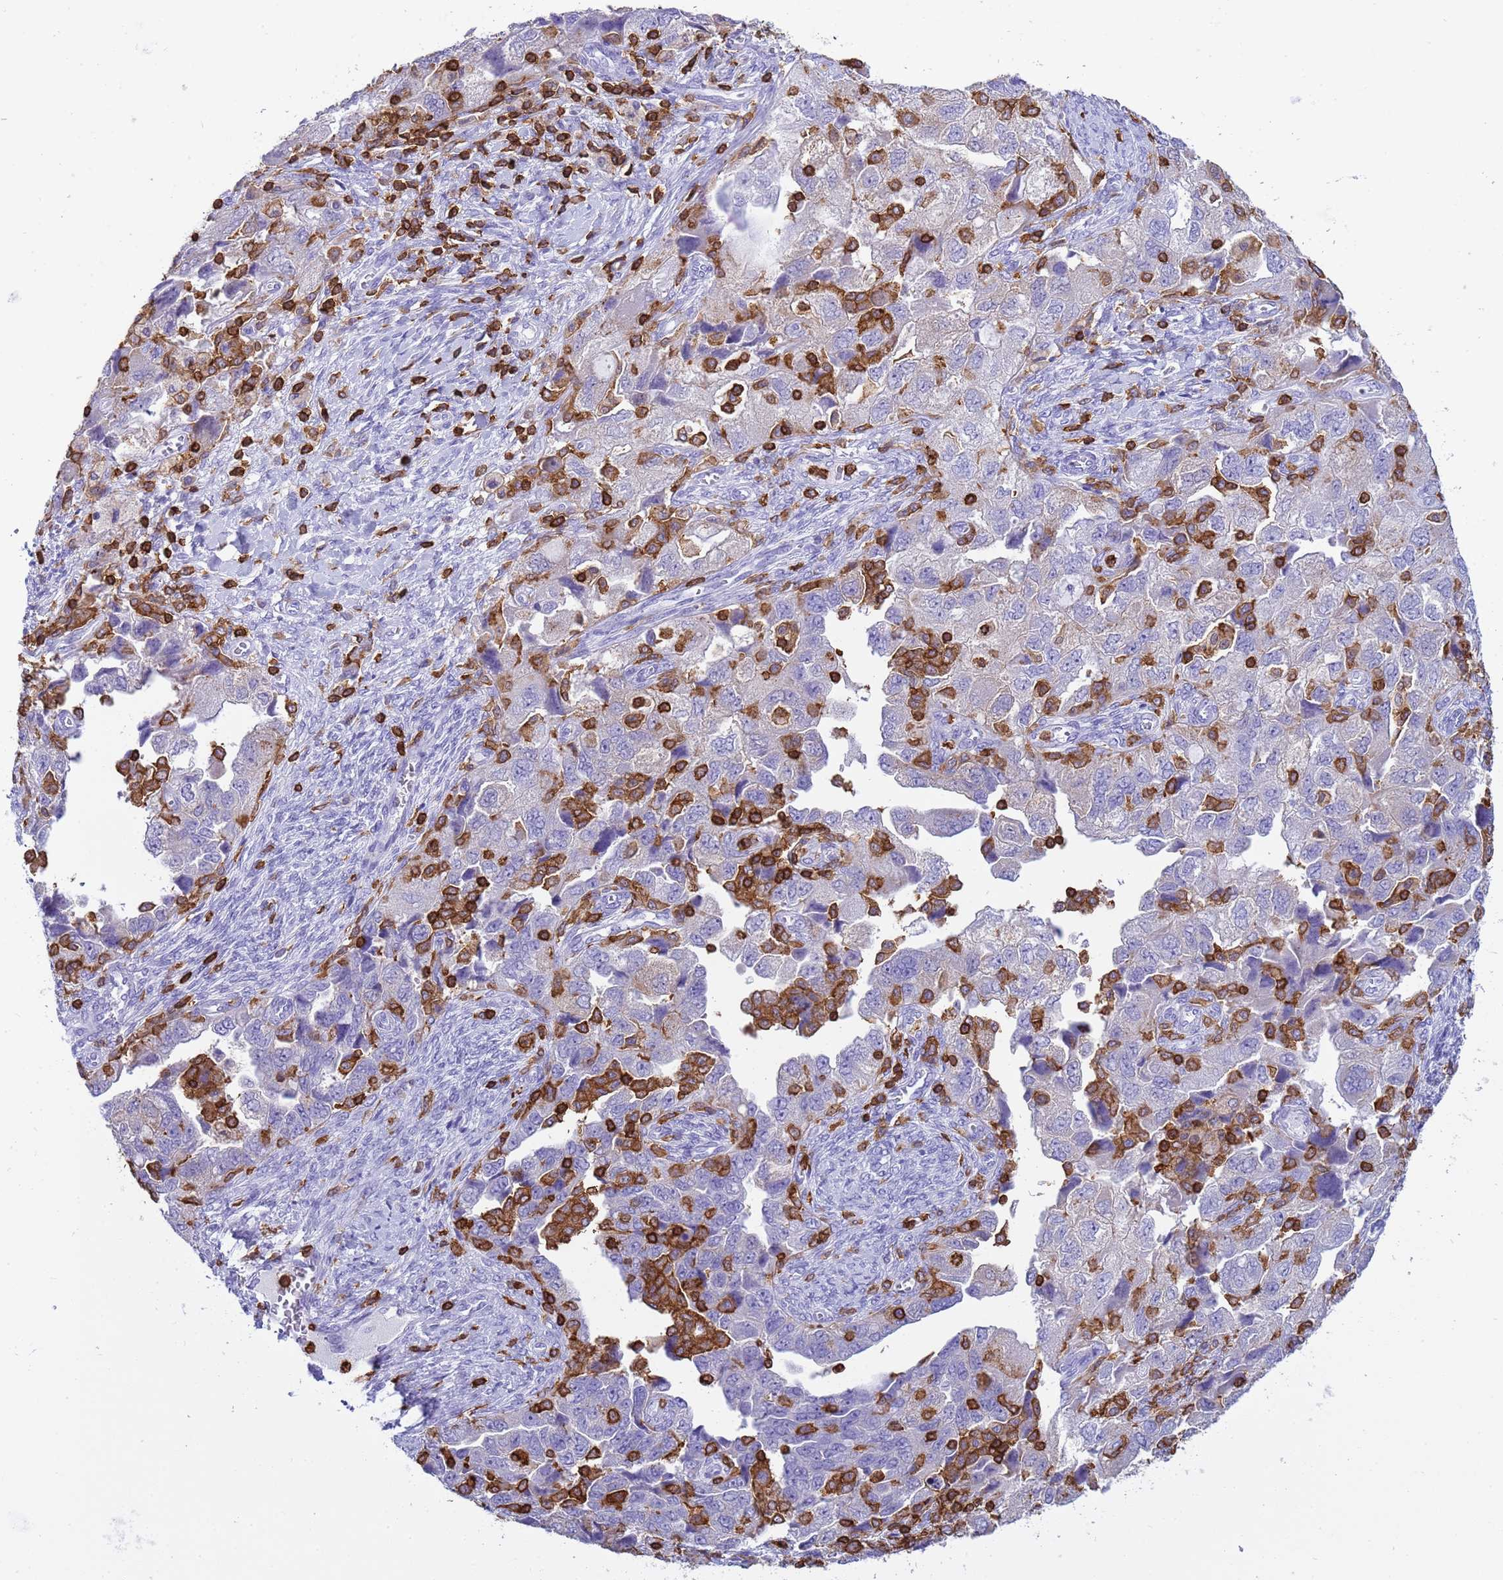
{"staining": {"intensity": "negative", "quantity": "none", "location": "none"}, "tissue": "ovarian cancer", "cell_type": "Tumor cells", "image_type": "cancer", "snomed": [{"axis": "morphology", "description": "Carcinoma, NOS"}, {"axis": "morphology", "description": "Cystadenocarcinoma, serous, NOS"}, {"axis": "topography", "description": "Ovary"}], "caption": "Tumor cells are negative for protein expression in human serous cystadenocarcinoma (ovarian). (DAB immunohistochemistry, high magnification).", "gene": "IRF5", "patient": {"sex": "female", "age": 69}}